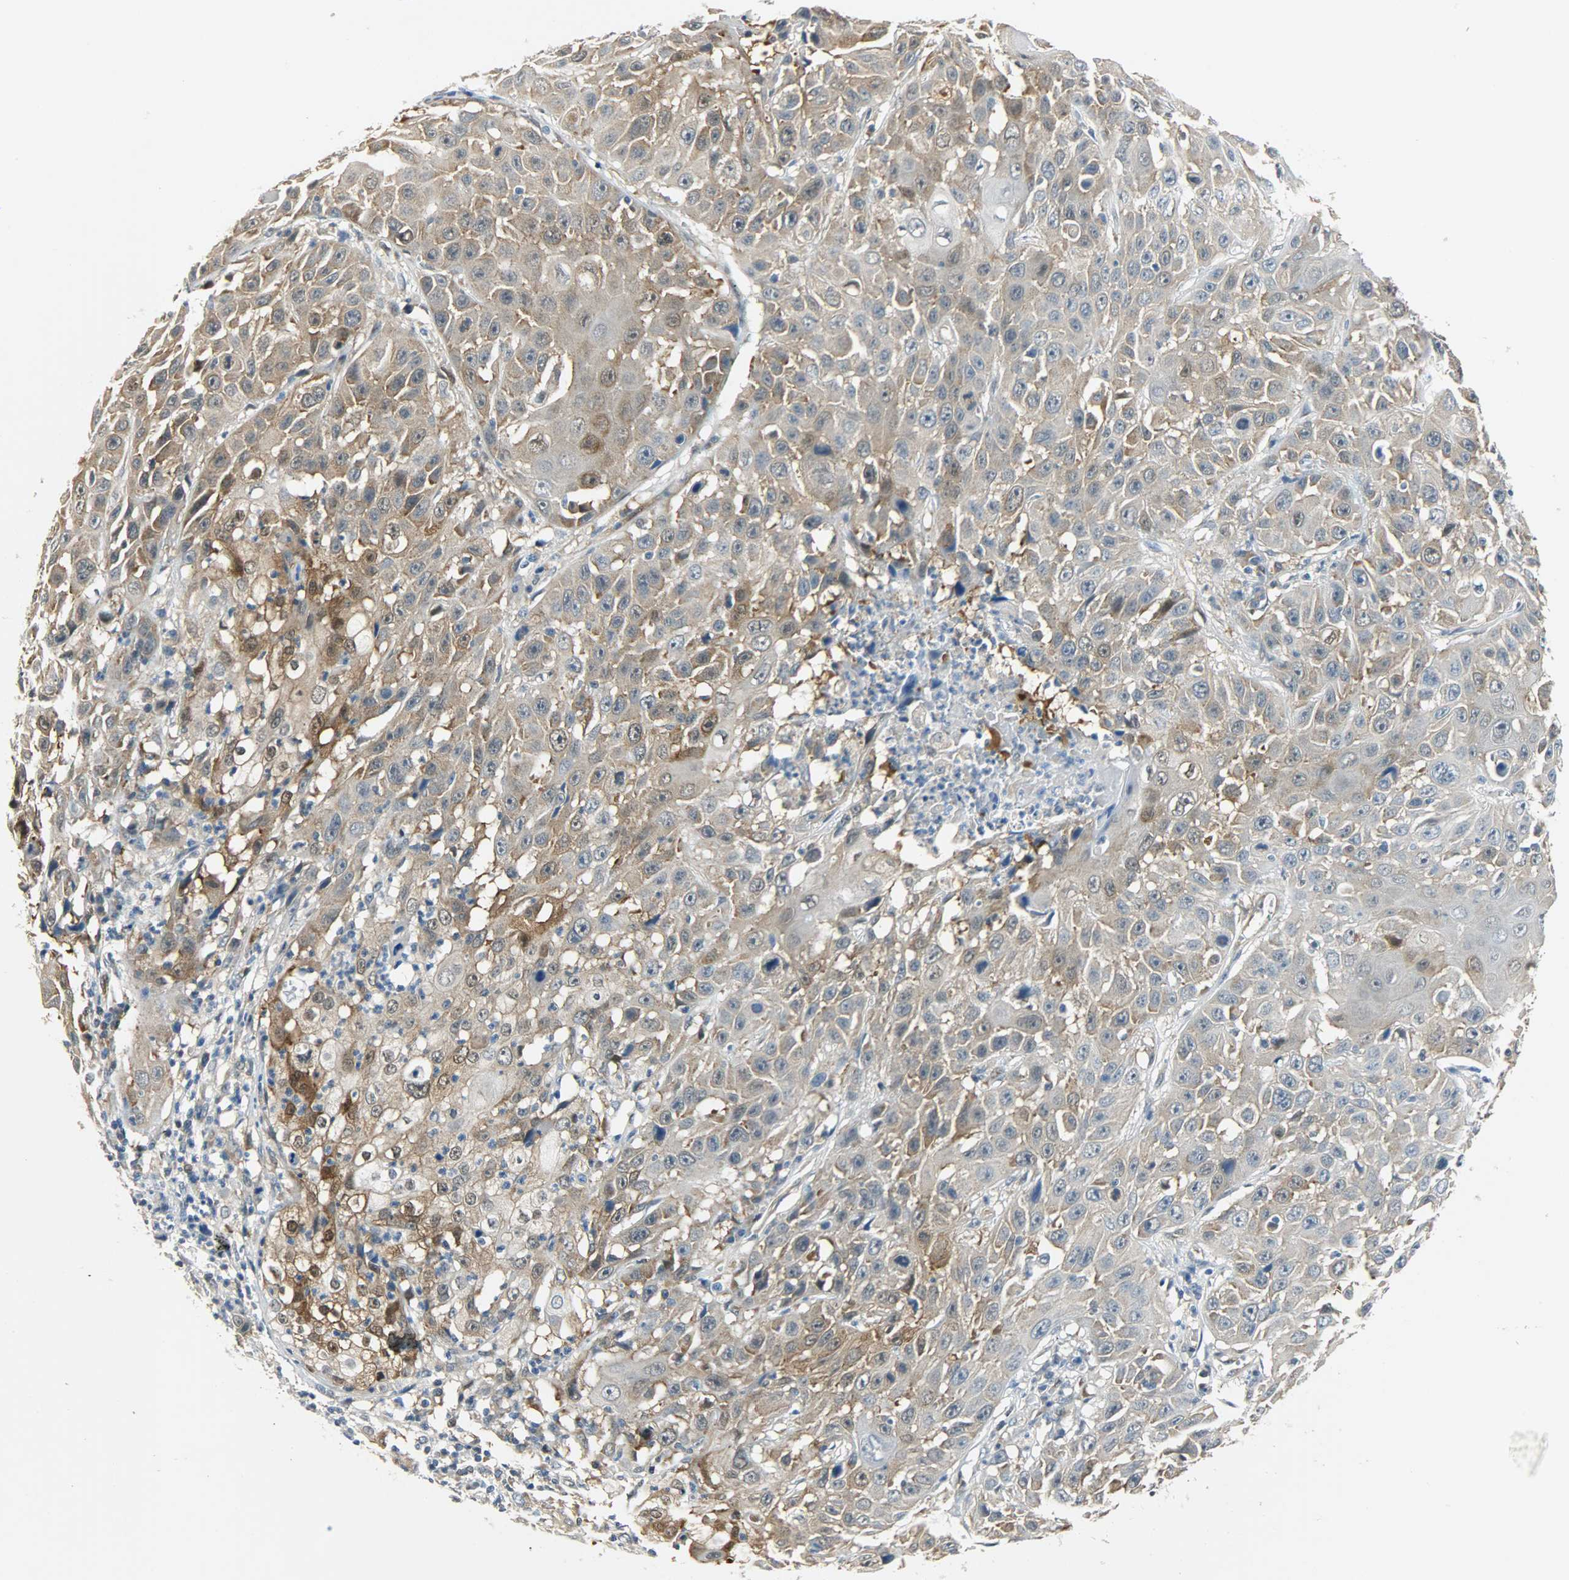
{"staining": {"intensity": "moderate", "quantity": "25%-75%", "location": "cytoplasmic/membranous"}, "tissue": "cervical cancer", "cell_type": "Tumor cells", "image_type": "cancer", "snomed": [{"axis": "morphology", "description": "Squamous cell carcinoma, NOS"}, {"axis": "topography", "description": "Cervix"}], "caption": "Immunohistochemistry (IHC) photomicrograph of human cervical cancer stained for a protein (brown), which shows medium levels of moderate cytoplasmic/membranous positivity in approximately 25%-75% of tumor cells.", "gene": "EIF4EBP1", "patient": {"sex": "female", "age": 39}}